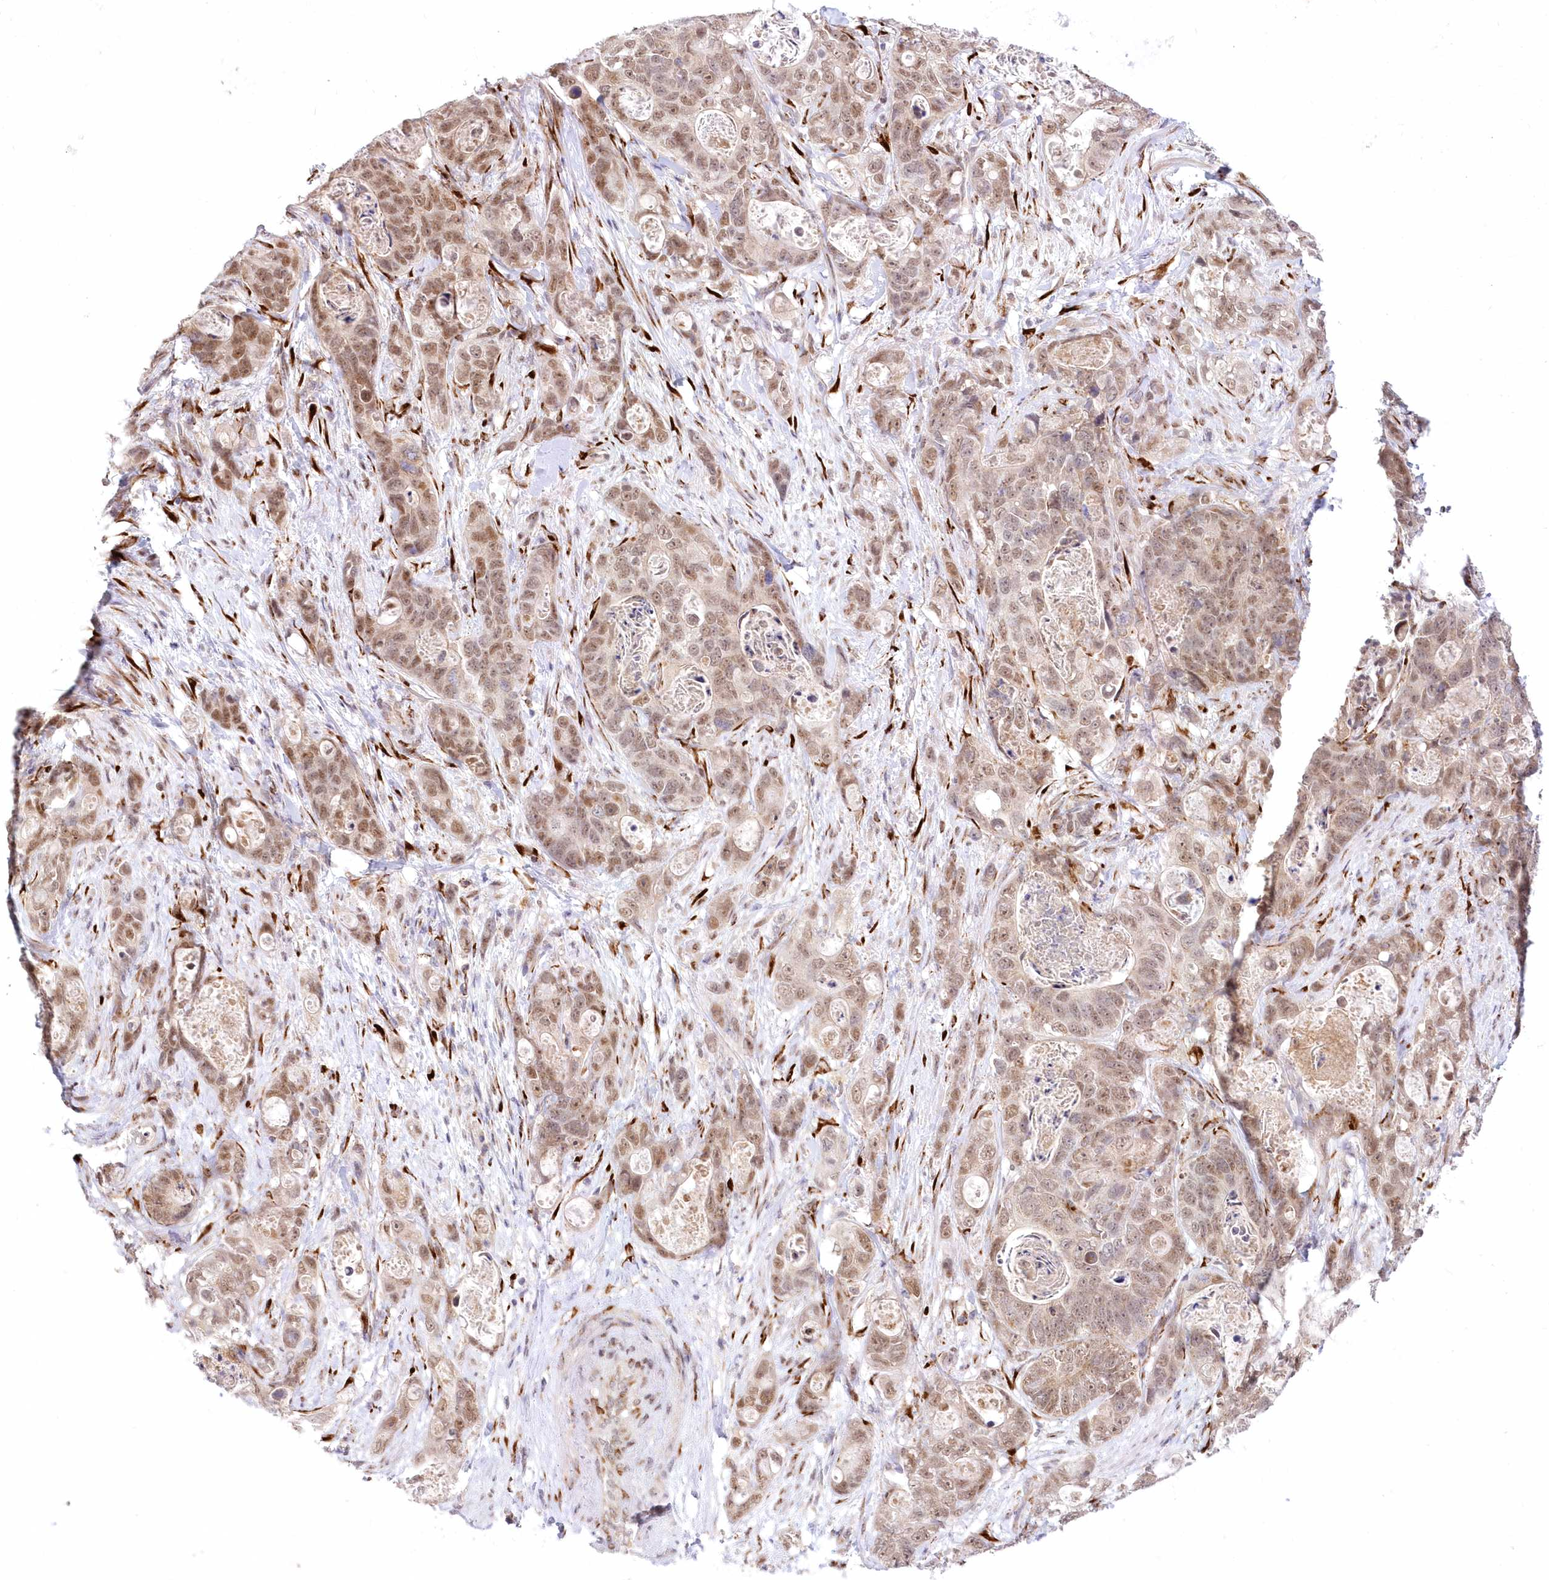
{"staining": {"intensity": "moderate", "quantity": ">75%", "location": "nuclear"}, "tissue": "stomach cancer", "cell_type": "Tumor cells", "image_type": "cancer", "snomed": [{"axis": "morphology", "description": "Normal tissue, NOS"}, {"axis": "morphology", "description": "Adenocarcinoma, NOS"}, {"axis": "topography", "description": "Stomach"}], "caption": "An immunohistochemistry histopathology image of tumor tissue is shown. Protein staining in brown highlights moderate nuclear positivity in stomach adenocarcinoma within tumor cells. (Stains: DAB in brown, nuclei in blue, Microscopy: brightfield microscopy at high magnification).", "gene": "LDB1", "patient": {"sex": "female", "age": 89}}